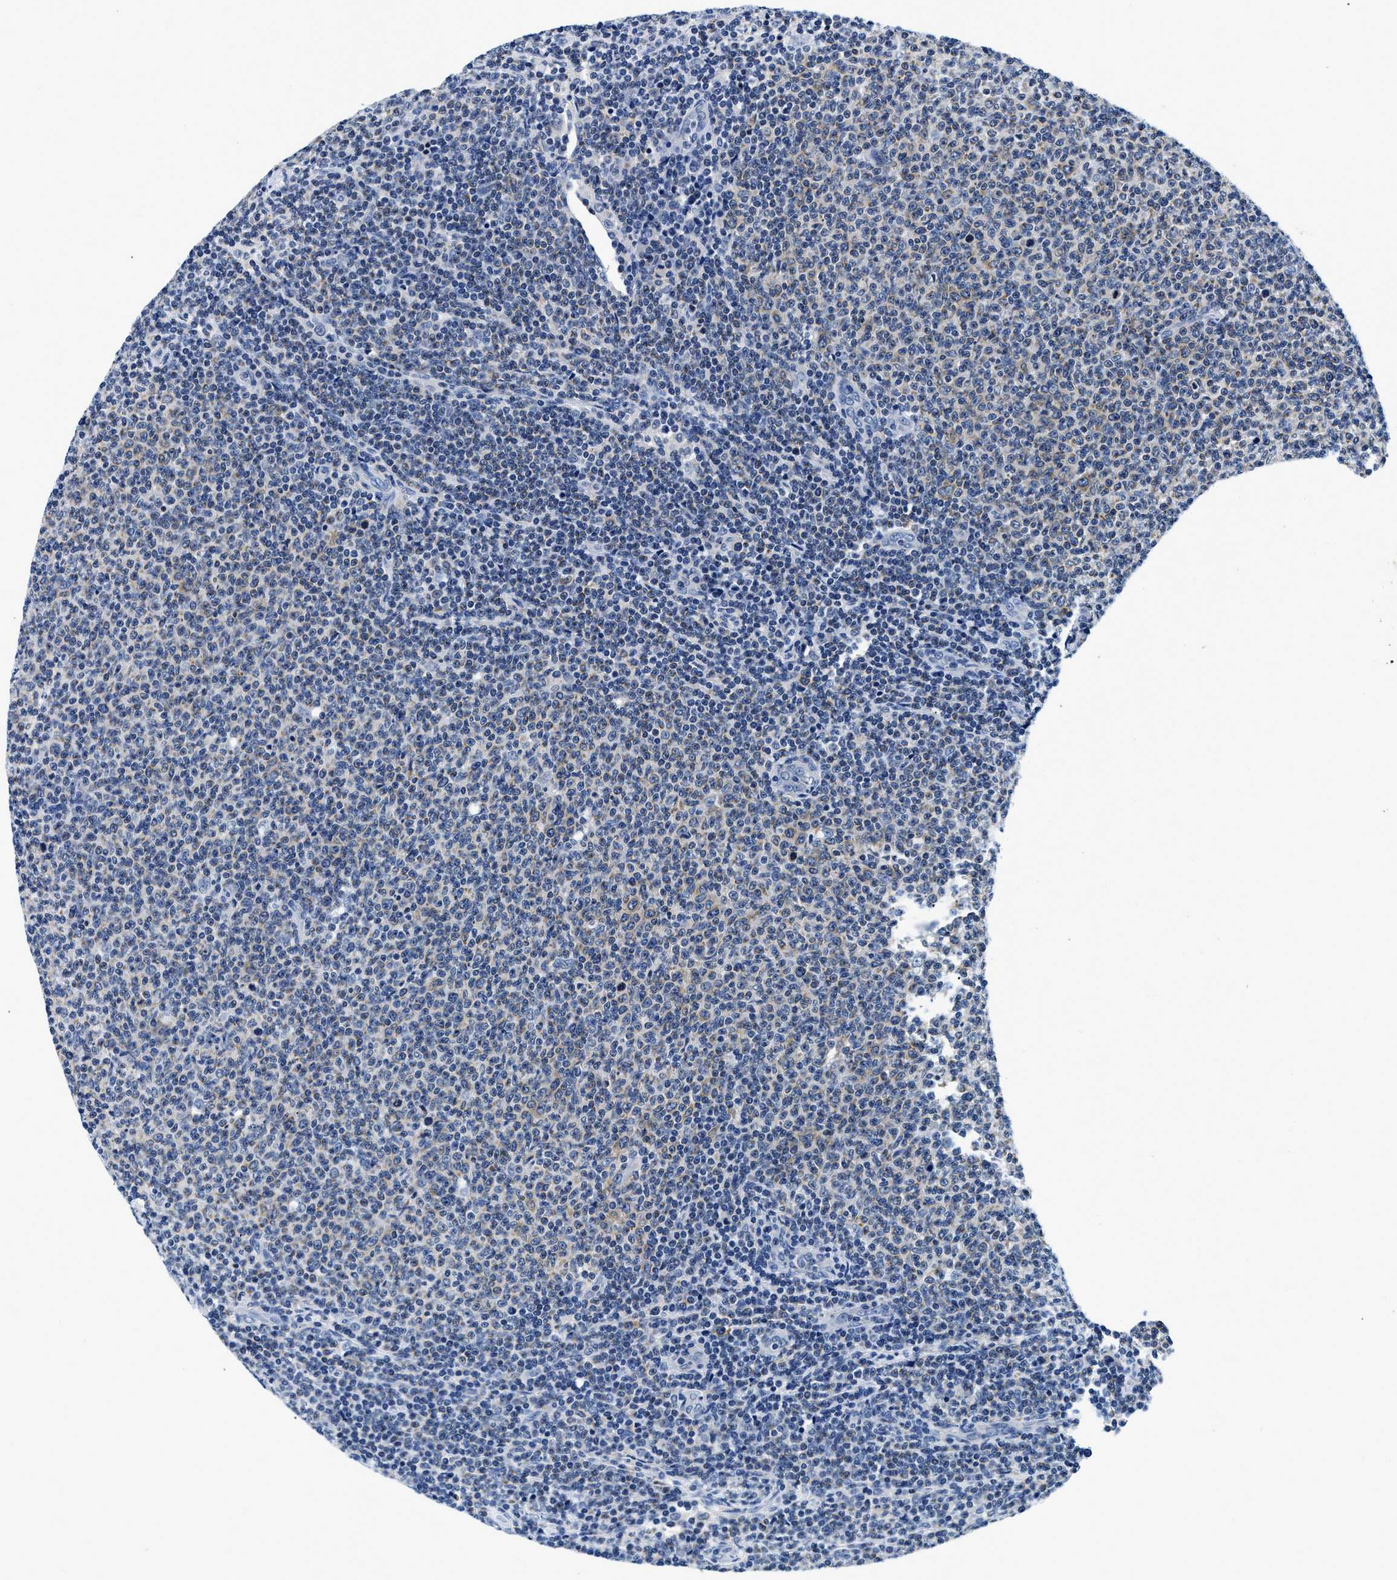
{"staining": {"intensity": "negative", "quantity": "none", "location": "none"}, "tissue": "lymphoma", "cell_type": "Tumor cells", "image_type": "cancer", "snomed": [{"axis": "morphology", "description": "Malignant lymphoma, non-Hodgkin's type, Low grade"}, {"axis": "topography", "description": "Lymph node"}], "caption": "Immunohistochemical staining of human lymphoma displays no significant expression in tumor cells.", "gene": "MEA1", "patient": {"sex": "male", "age": 66}}